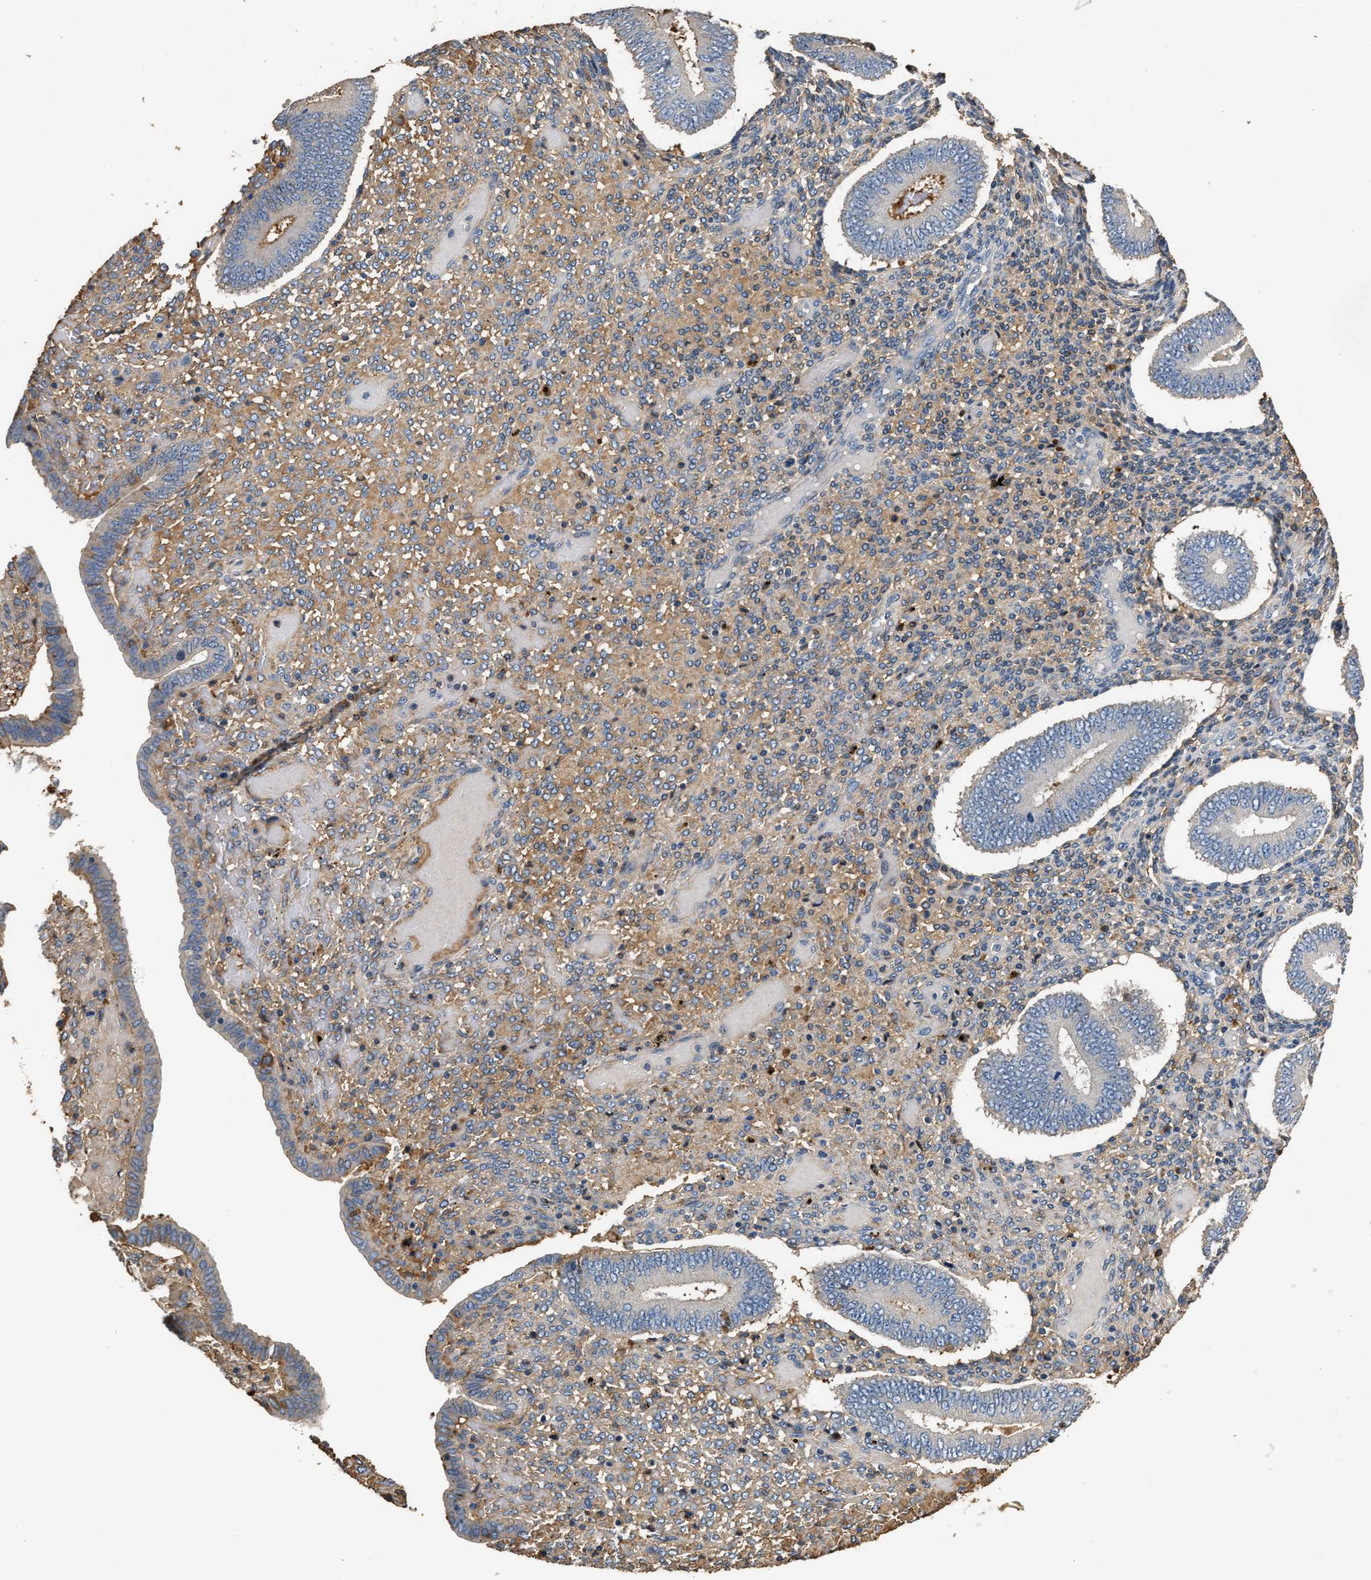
{"staining": {"intensity": "moderate", "quantity": "25%-75%", "location": "cytoplasmic/membranous"}, "tissue": "endometrium", "cell_type": "Cells in endometrial stroma", "image_type": "normal", "snomed": [{"axis": "morphology", "description": "Normal tissue, NOS"}, {"axis": "topography", "description": "Endometrium"}], "caption": "Cells in endometrial stroma exhibit medium levels of moderate cytoplasmic/membranous expression in approximately 25%-75% of cells in unremarkable endometrium. The protein is shown in brown color, while the nuclei are stained blue.", "gene": "C3", "patient": {"sex": "female", "age": 42}}